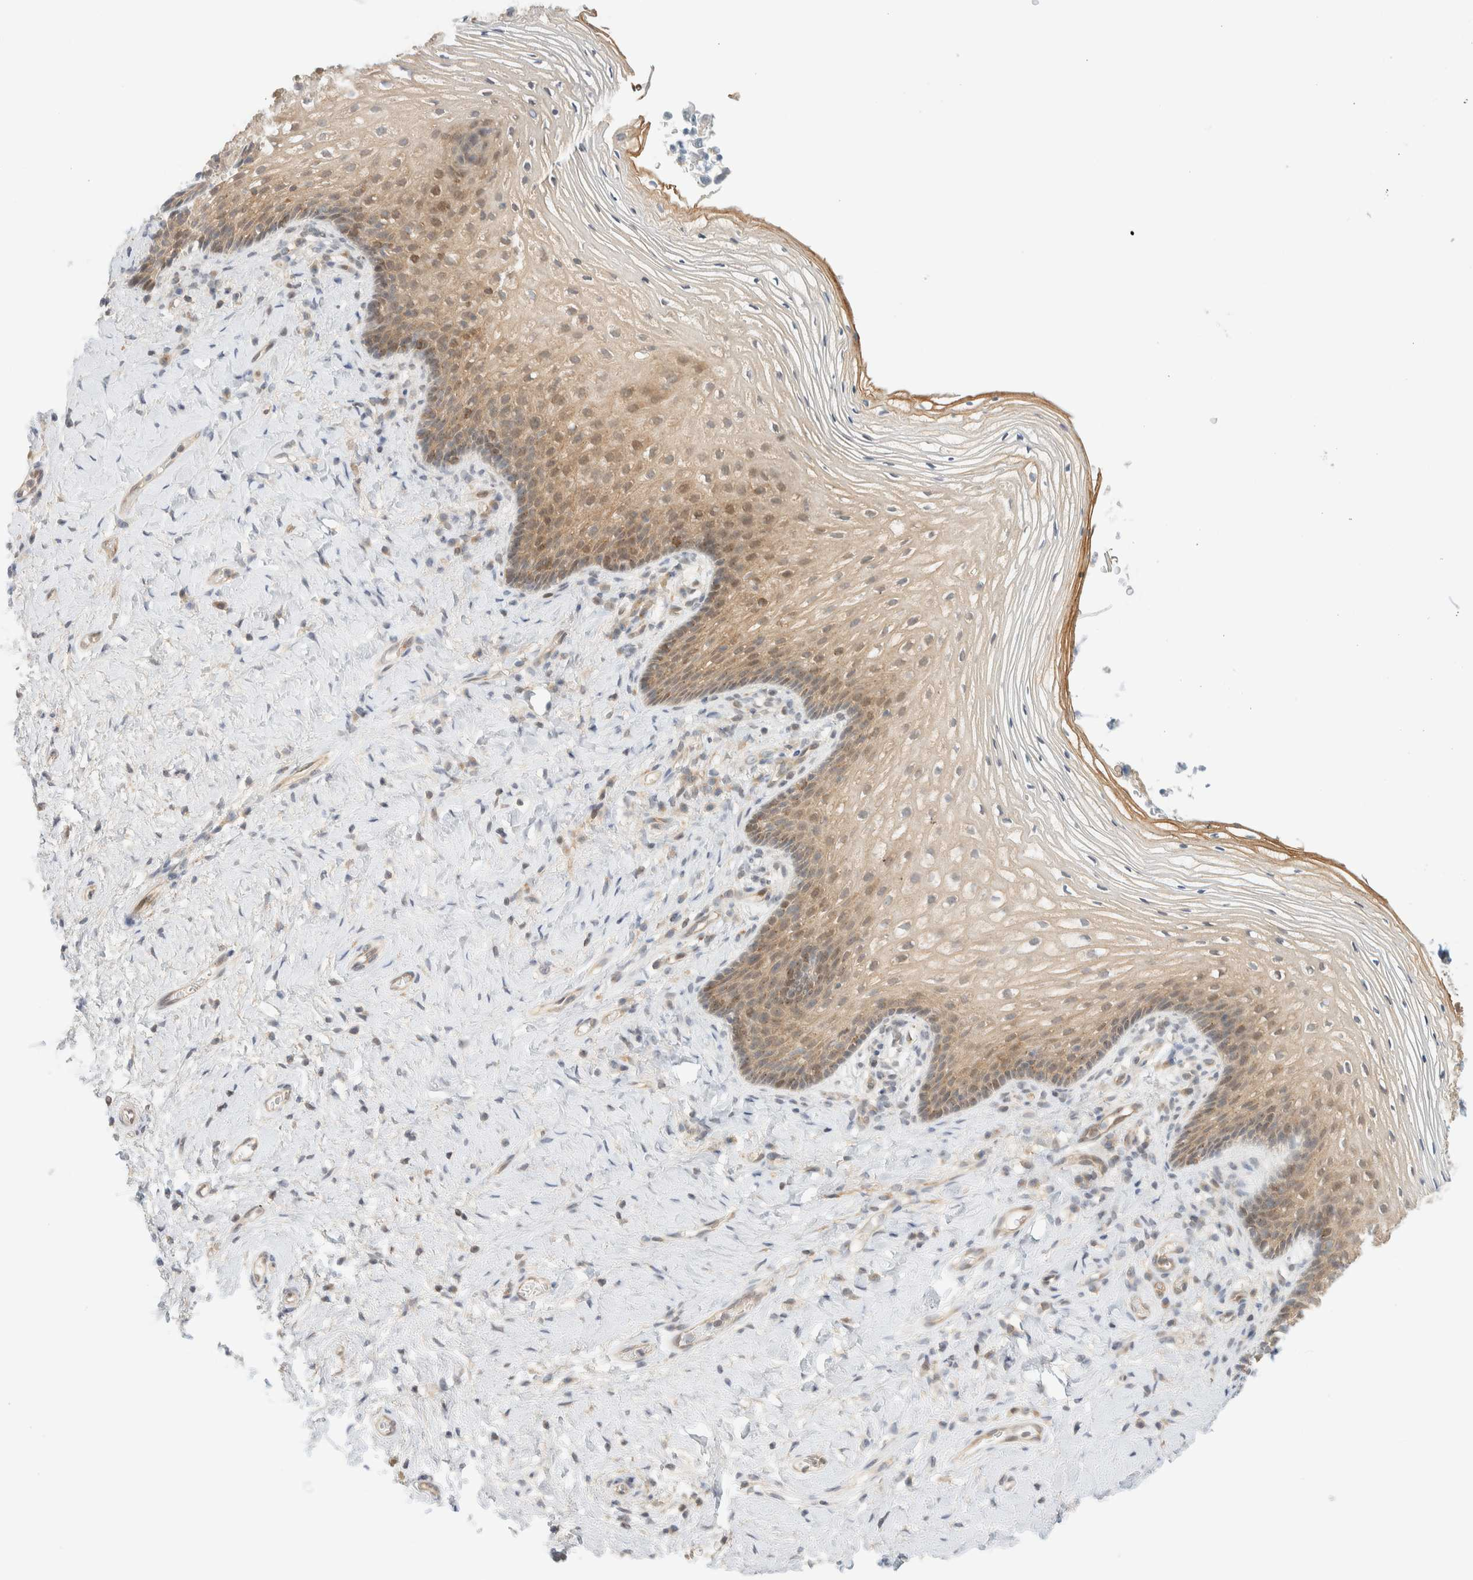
{"staining": {"intensity": "weak", "quantity": "25%-75%", "location": "cytoplasmic/membranous,nuclear"}, "tissue": "vagina", "cell_type": "Squamous epithelial cells", "image_type": "normal", "snomed": [{"axis": "morphology", "description": "Normal tissue, NOS"}, {"axis": "topography", "description": "Vagina"}], "caption": "Weak cytoplasmic/membranous,nuclear positivity for a protein is appreciated in approximately 25%-75% of squamous epithelial cells of unremarkable vagina using IHC.", "gene": "PCYT2", "patient": {"sex": "female", "age": 60}}